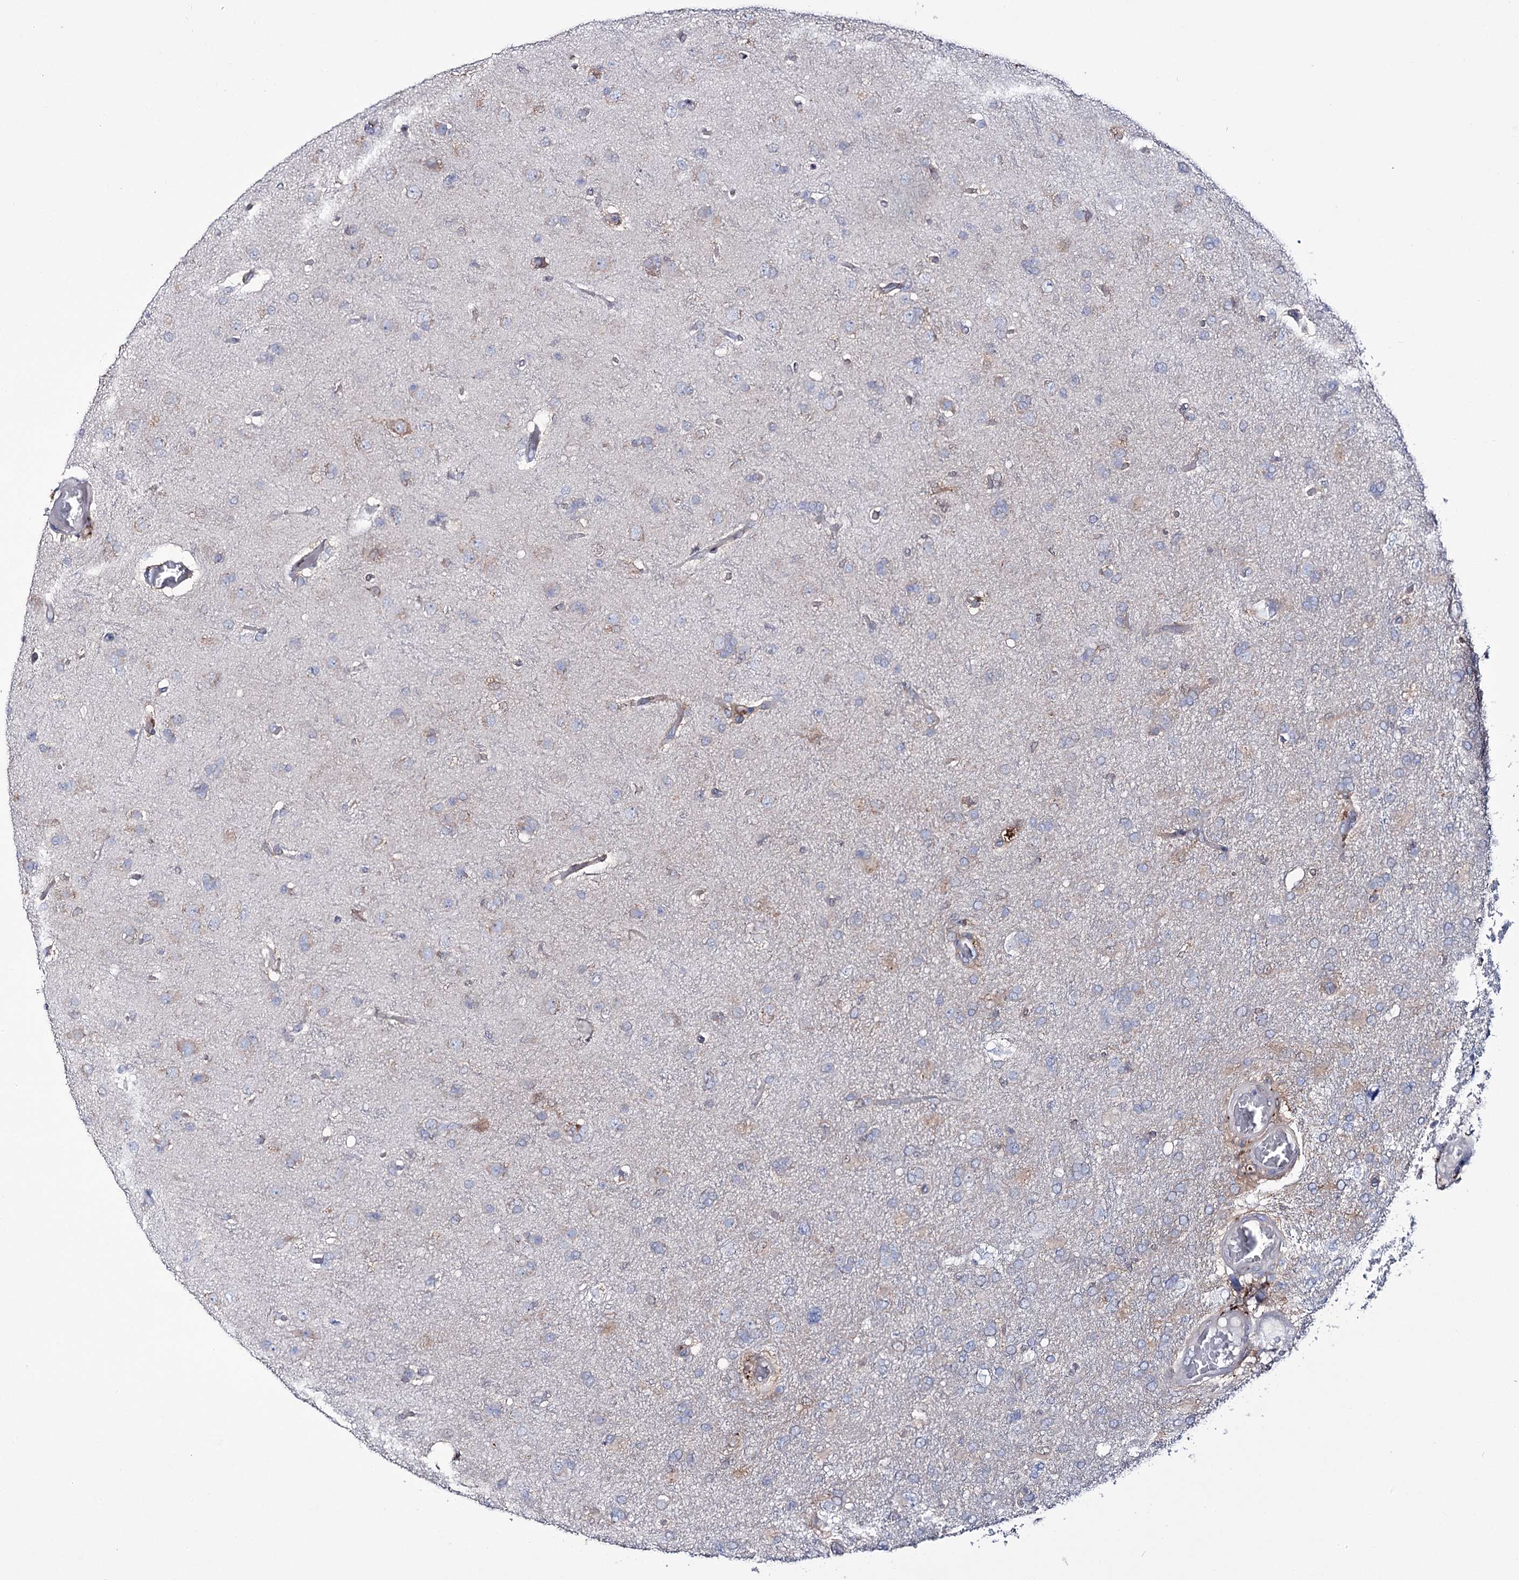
{"staining": {"intensity": "moderate", "quantity": "<25%", "location": "cytoplasmic/membranous"}, "tissue": "glioma", "cell_type": "Tumor cells", "image_type": "cancer", "snomed": [{"axis": "morphology", "description": "Glioma, malignant, High grade"}, {"axis": "topography", "description": "Brain"}], "caption": "Immunohistochemical staining of human malignant glioma (high-grade) exhibits low levels of moderate cytoplasmic/membranous protein positivity in approximately <25% of tumor cells.", "gene": "PTER", "patient": {"sex": "male", "age": 61}}